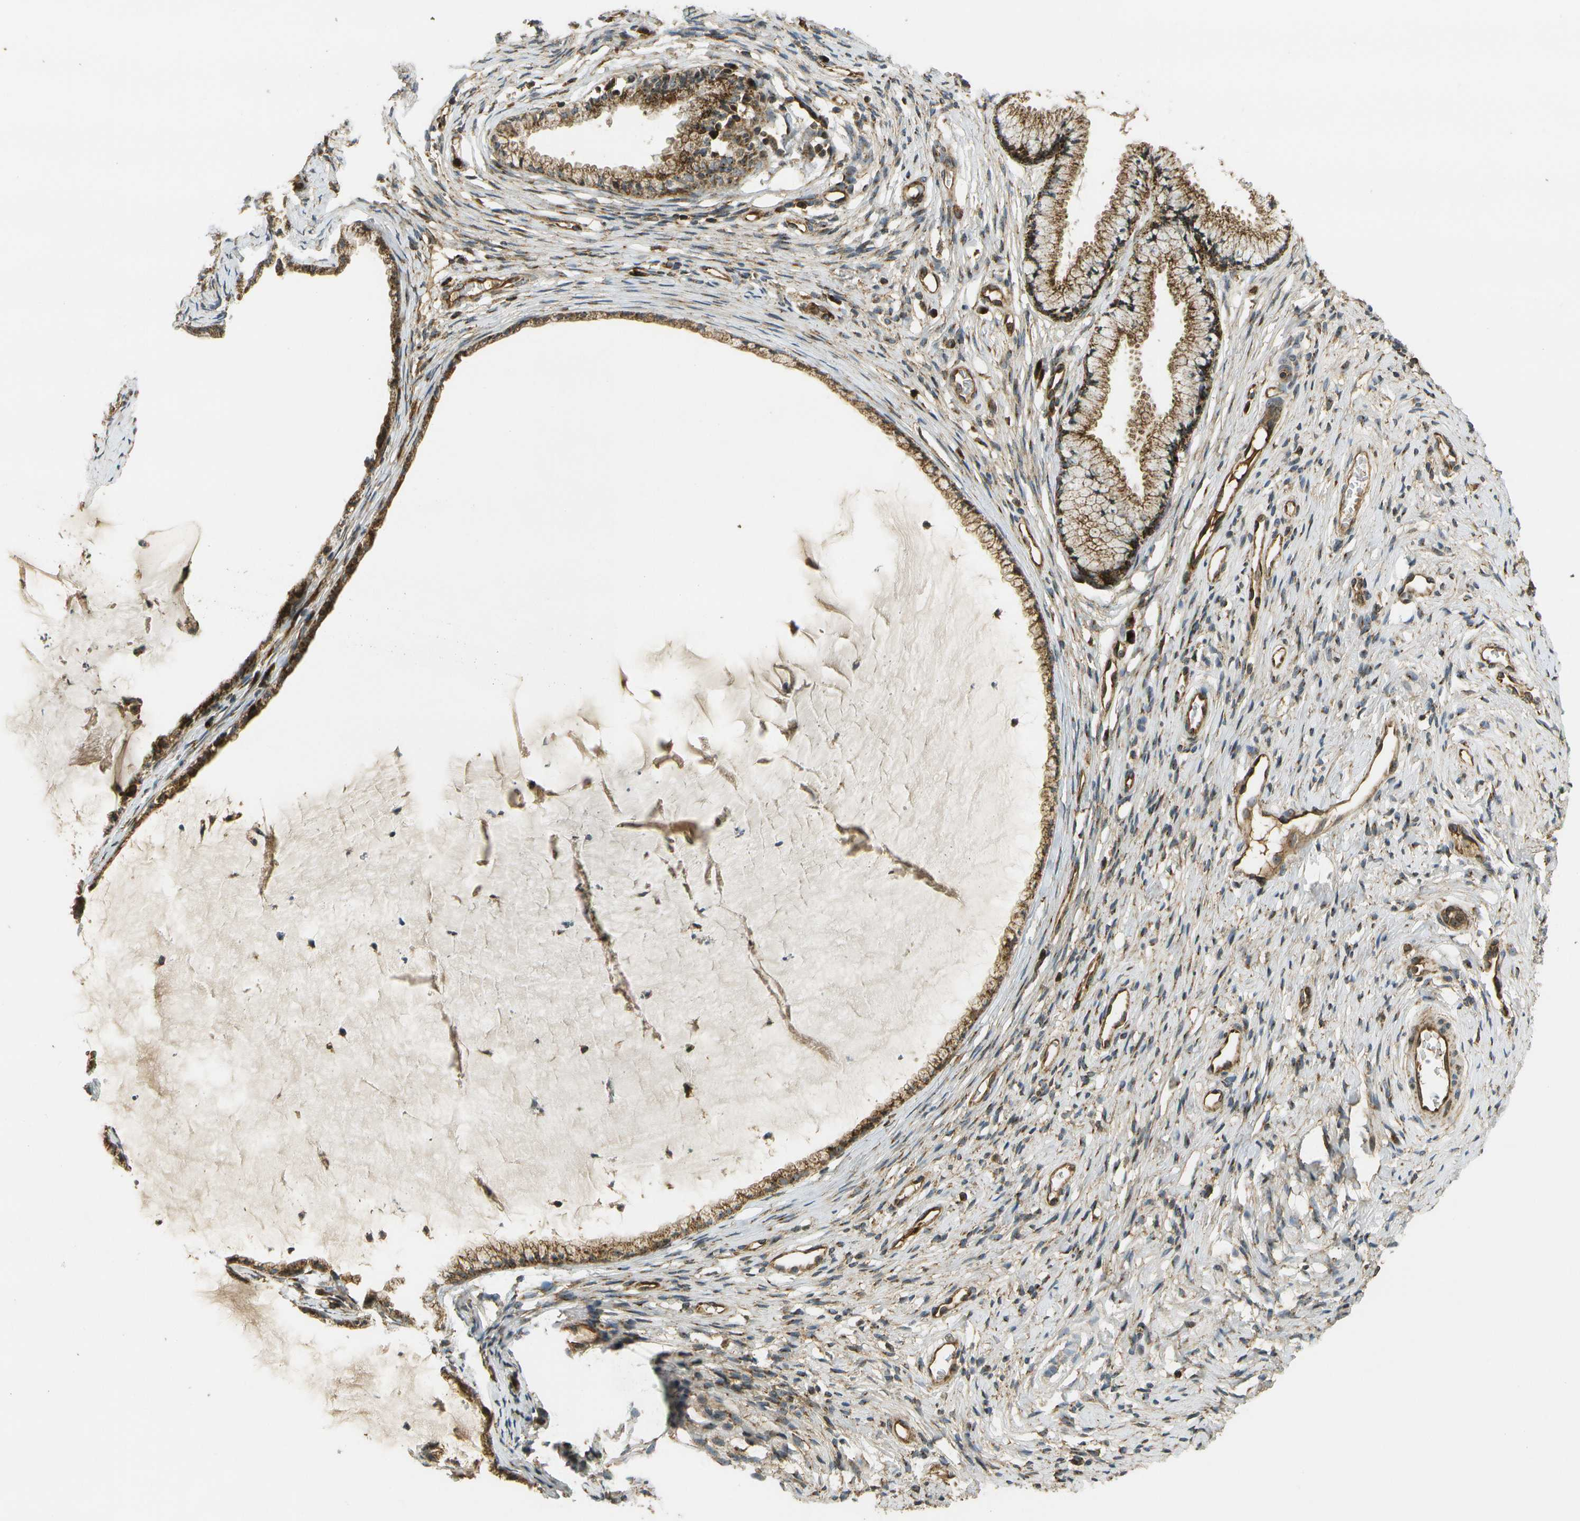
{"staining": {"intensity": "moderate", "quantity": ">75%", "location": "cytoplasmic/membranous,nuclear"}, "tissue": "cervix", "cell_type": "Glandular cells", "image_type": "normal", "snomed": [{"axis": "morphology", "description": "Normal tissue, NOS"}, {"axis": "topography", "description": "Cervix"}], "caption": "High-magnification brightfield microscopy of benign cervix stained with DAB (brown) and counterstained with hematoxylin (blue). glandular cells exhibit moderate cytoplasmic/membranous,nuclear positivity is identified in about>75% of cells.", "gene": "LRP12", "patient": {"sex": "female", "age": 77}}